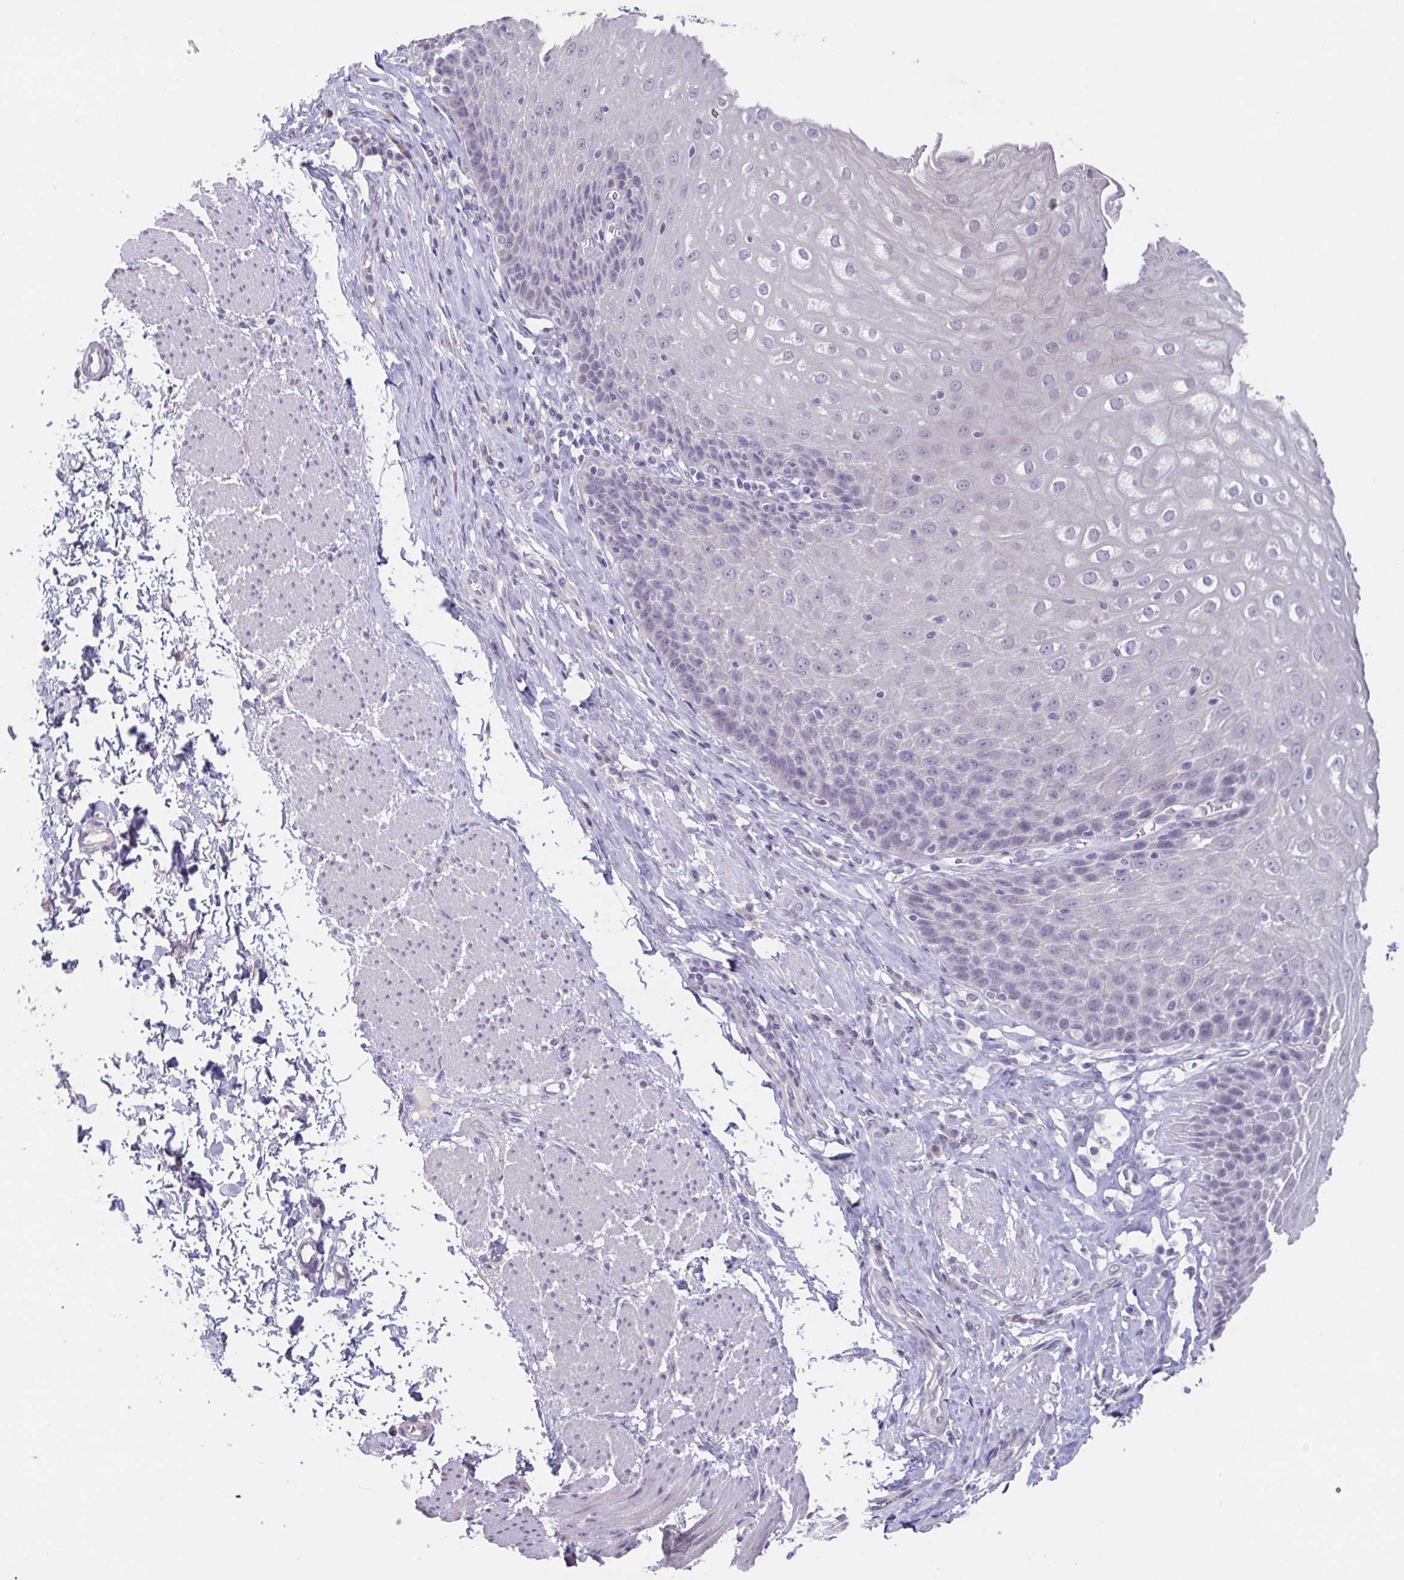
{"staining": {"intensity": "negative", "quantity": "none", "location": "none"}, "tissue": "esophagus", "cell_type": "Squamous epithelial cells", "image_type": "normal", "snomed": [{"axis": "morphology", "description": "Normal tissue, NOS"}, {"axis": "topography", "description": "Esophagus"}], "caption": "Immunohistochemical staining of normal esophagus shows no significant positivity in squamous epithelial cells. (DAB (3,3'-diaminobenzidine) IHC visualized using brightfield microscopy, high magnification).", "gene": "GHRL", "patient": {"sex": "female", "age": 61}}